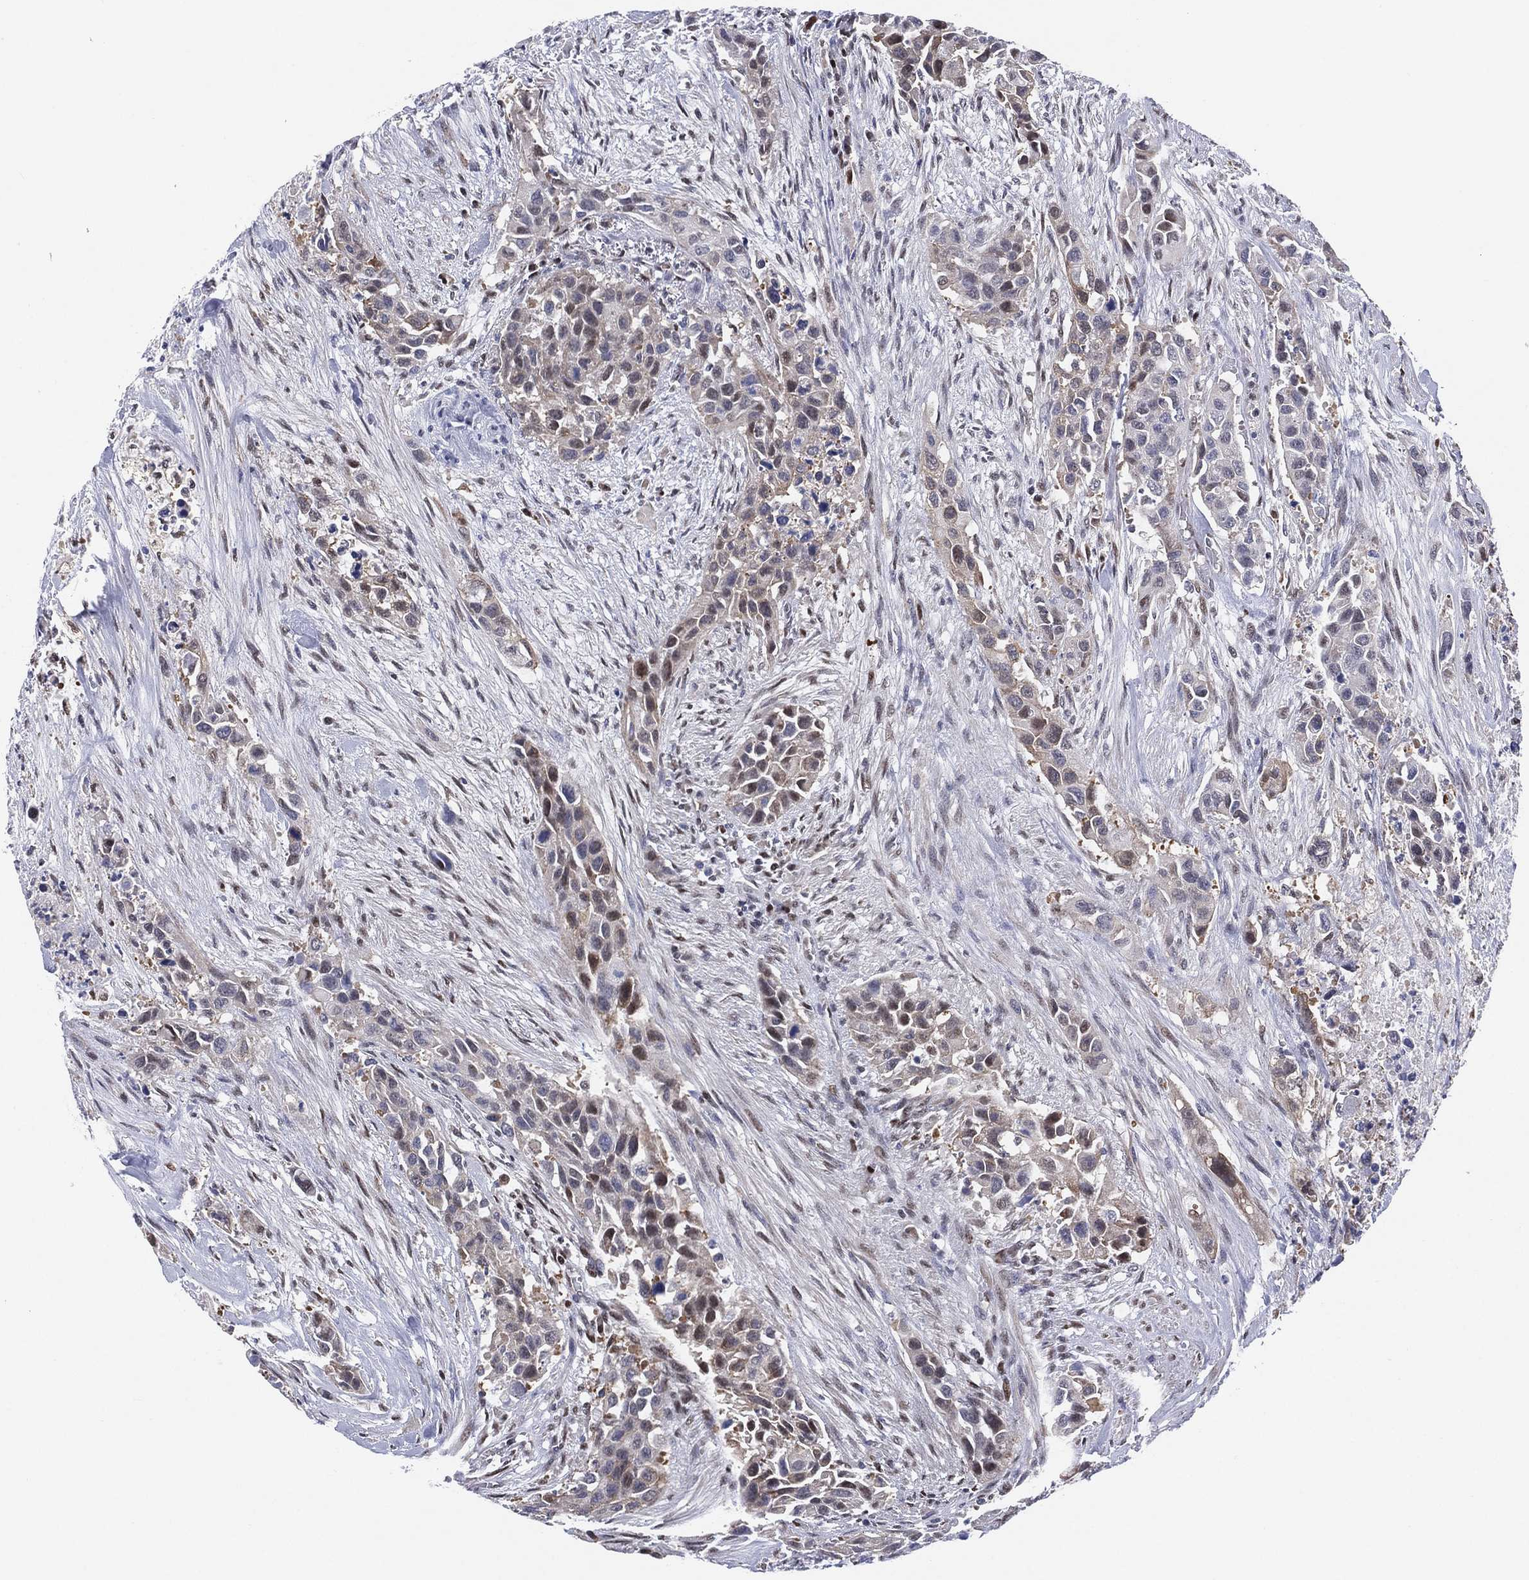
{"staining": {"intensity": "weak", "quantity": "<25%", "location": "cytoplasmic/membranous"}, "tissue": "urothelial cancer", "cell_type": "Tumor cells", "image_type": "cancer", "snomed": [{"axis": "morphology", "description": "Urothelial carcinoma, High grade"}, {"axis": "topography", "description": "Urinary bladder"}], "caption": "This is an IHC micrograph of high-grade urothelial carcinoma. There is no positivity in tumor cells.", "gene": "SLC4A4", "patient": {"sex": "female", "age": 73}}